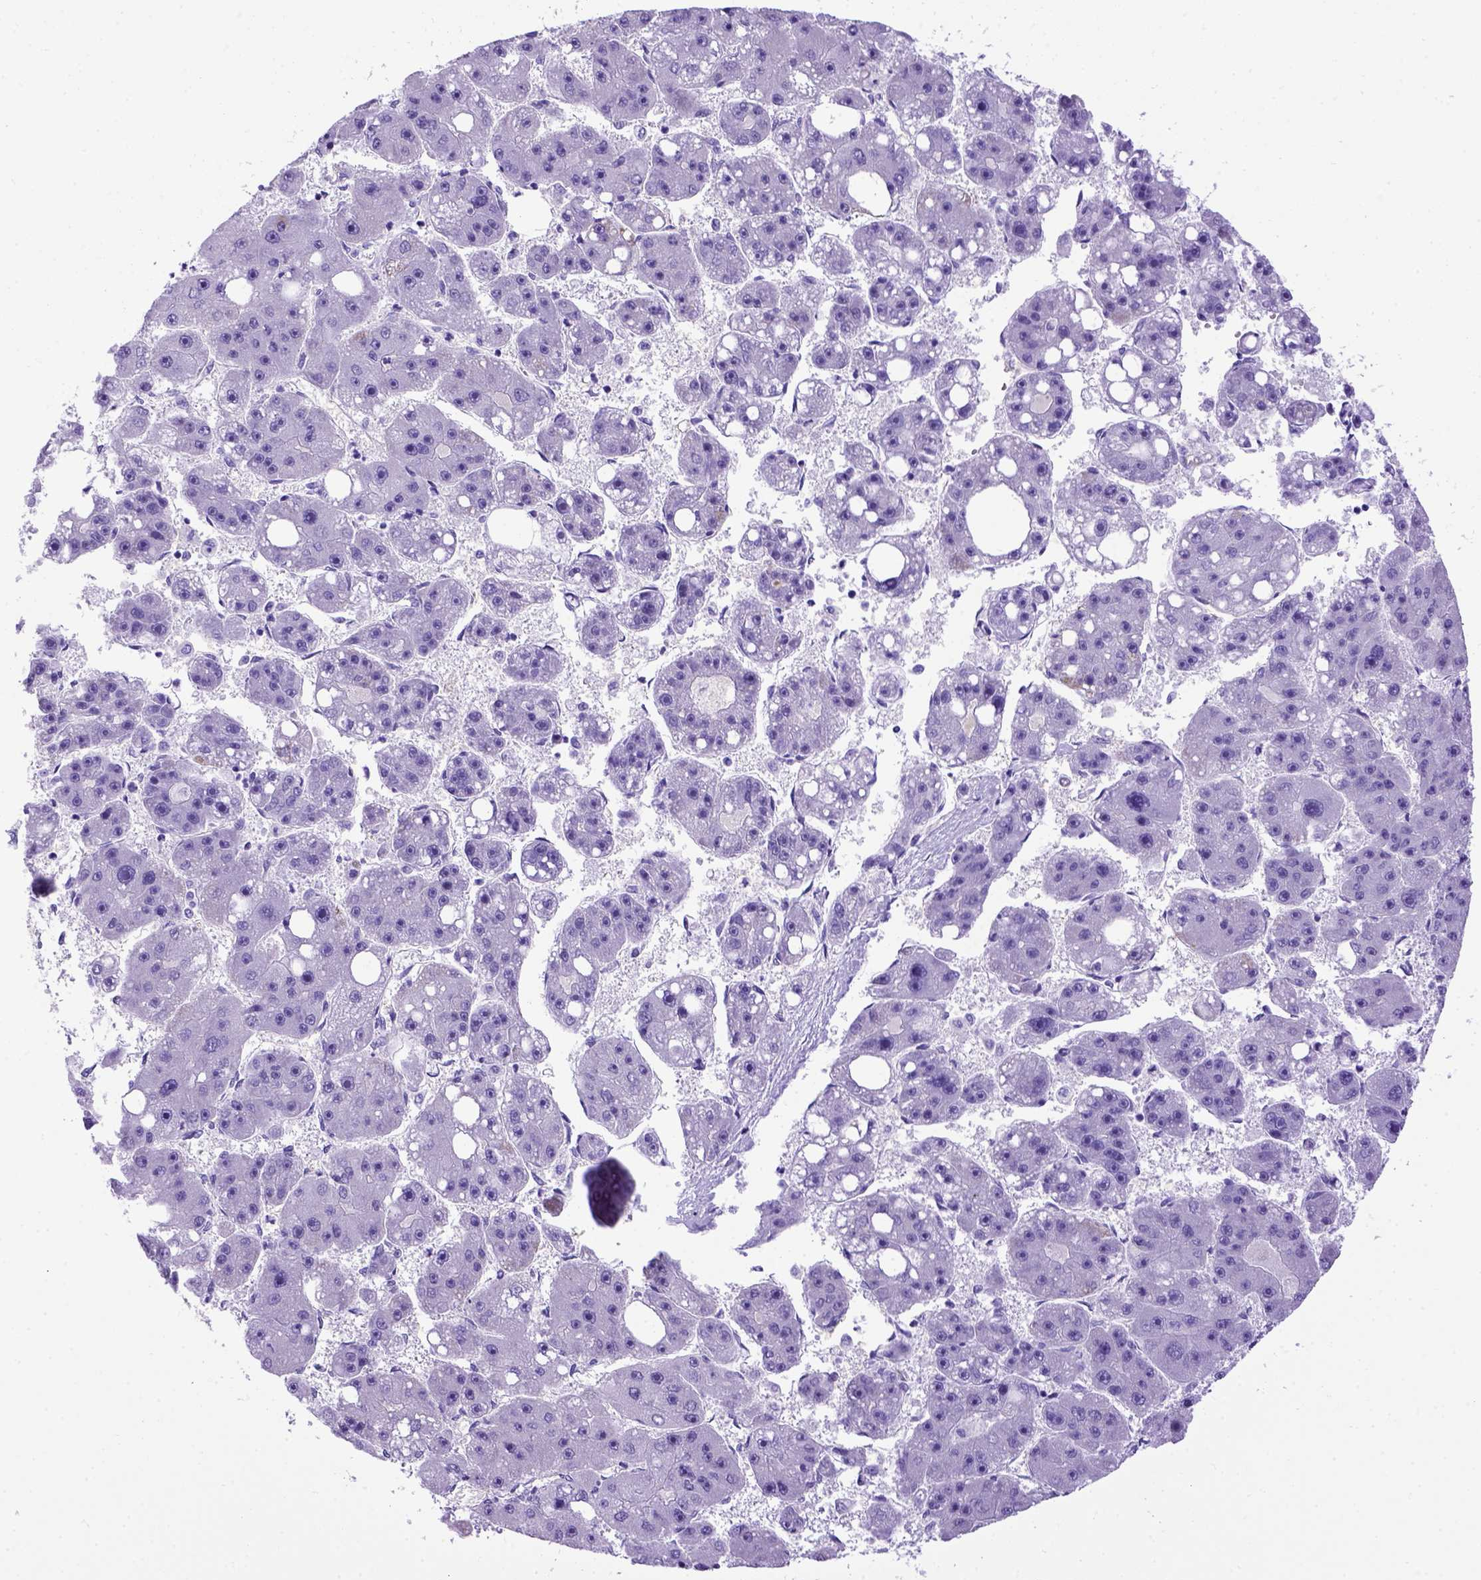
{"staining": {"intensity": "weak", "quantity": "<25%", "location": "cytoplasmic/membranous"}, "tissue": "liver cancer", "cell_type": "Tumor cells", "image_type": "cancer", "snomed": [{"axis": "morphology", "description": "Carcinoma, Hepatocellular, NOS"}, {"axis": "topography", "description": "Liver"}], "caption": "High power microscopy micrograph of an immunohistochemistry image of liver cancer, revealing no significant staining in tumor cells. (Immunohistochemistry (ihc), brightfield microscopy, high magnification).", "gene": "ADAM12", "patient": {"sex": "female", "age": 61}}